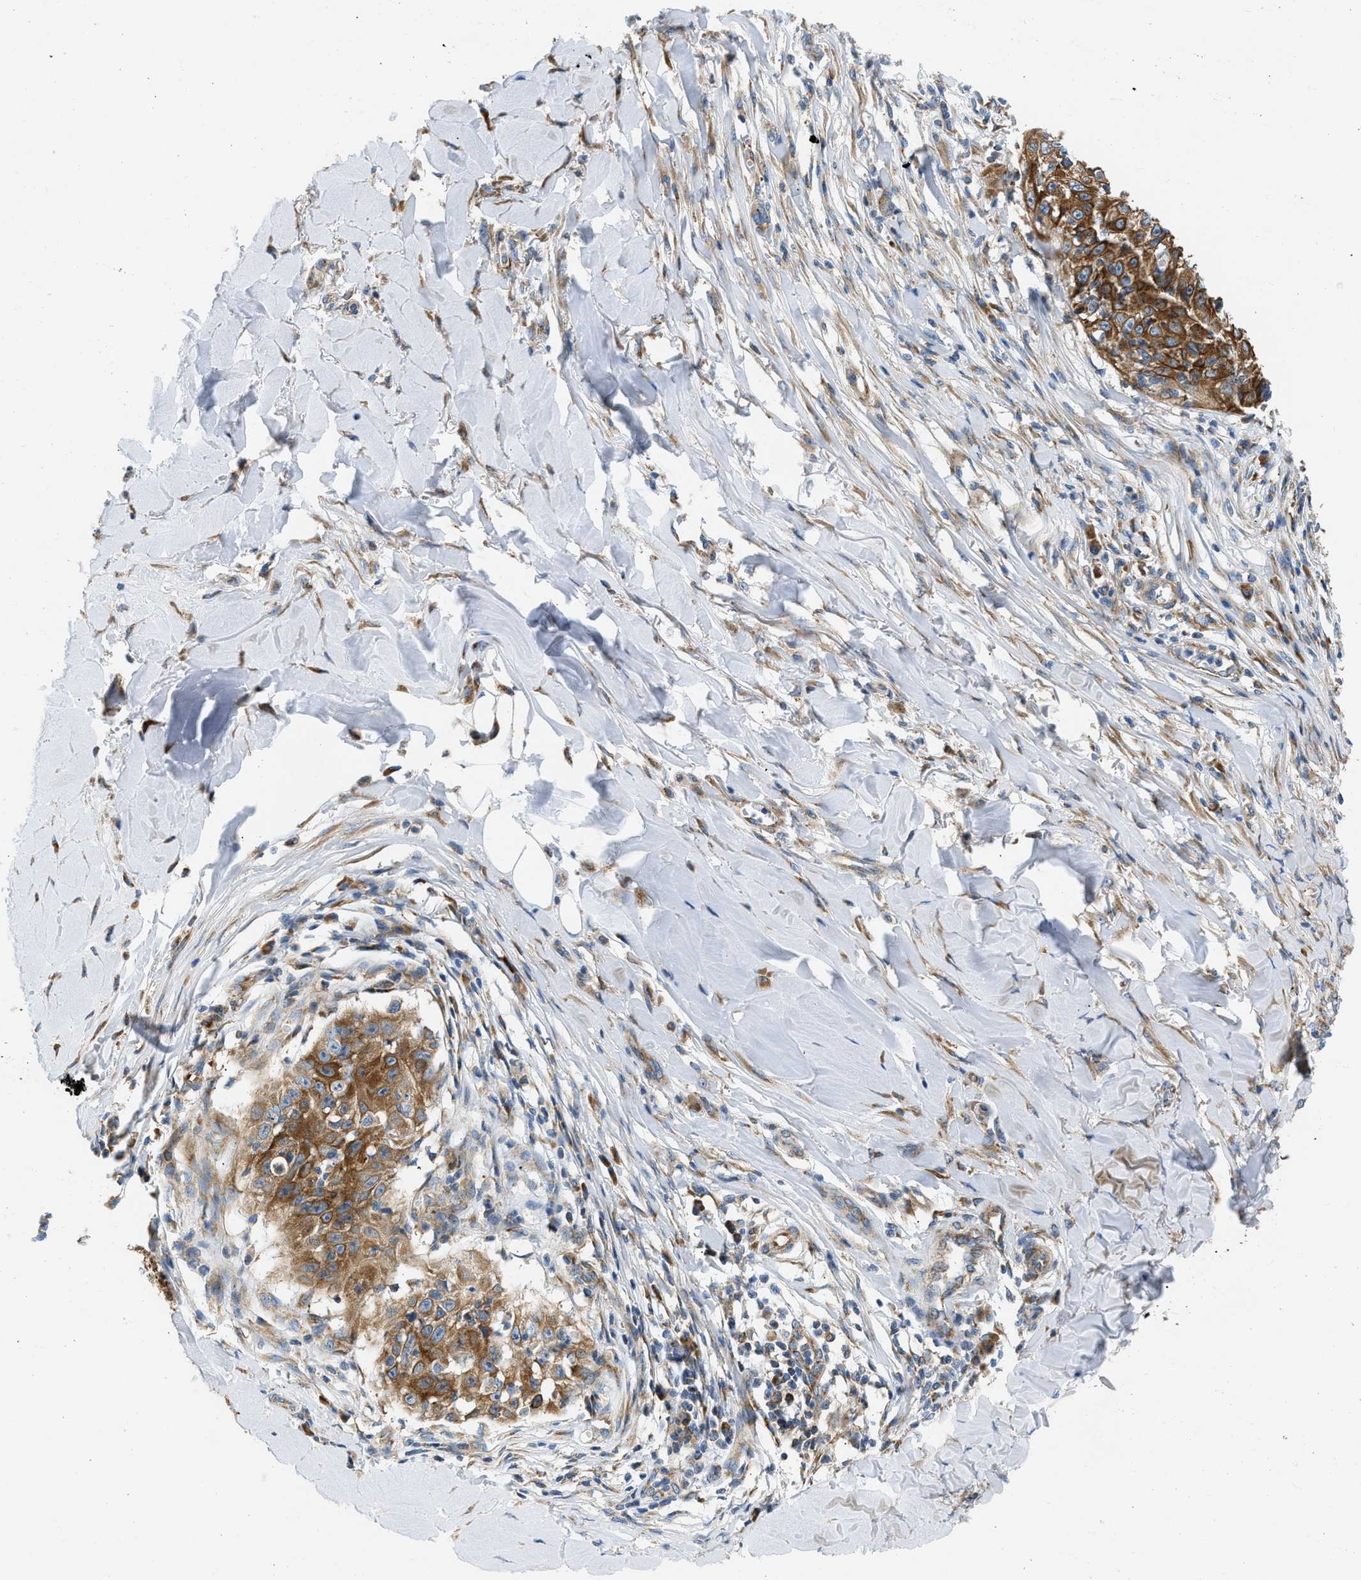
{"staining": {"intensity": "moderate", "quantity": ">75%", "location": "cytoplasmic/membranous"}, "tissue": "skin cancer", "cell_type": "Tumor cells", "image_type": "cancer", "snomed": [{"axis": "morphology", "description": "Squamous cell carcinoma, NOS"}, {"axis": "topography", "description": "Skin"}], "caption": "A medium amount of moderate cytoplasmic/membranous positivity is appreciated in about >75% of tumor cells in skin cancer (squamous cell carcinoma) tissue.", "gene": "CAMKK2", "patient": {"sex": "male", "age": 86}}